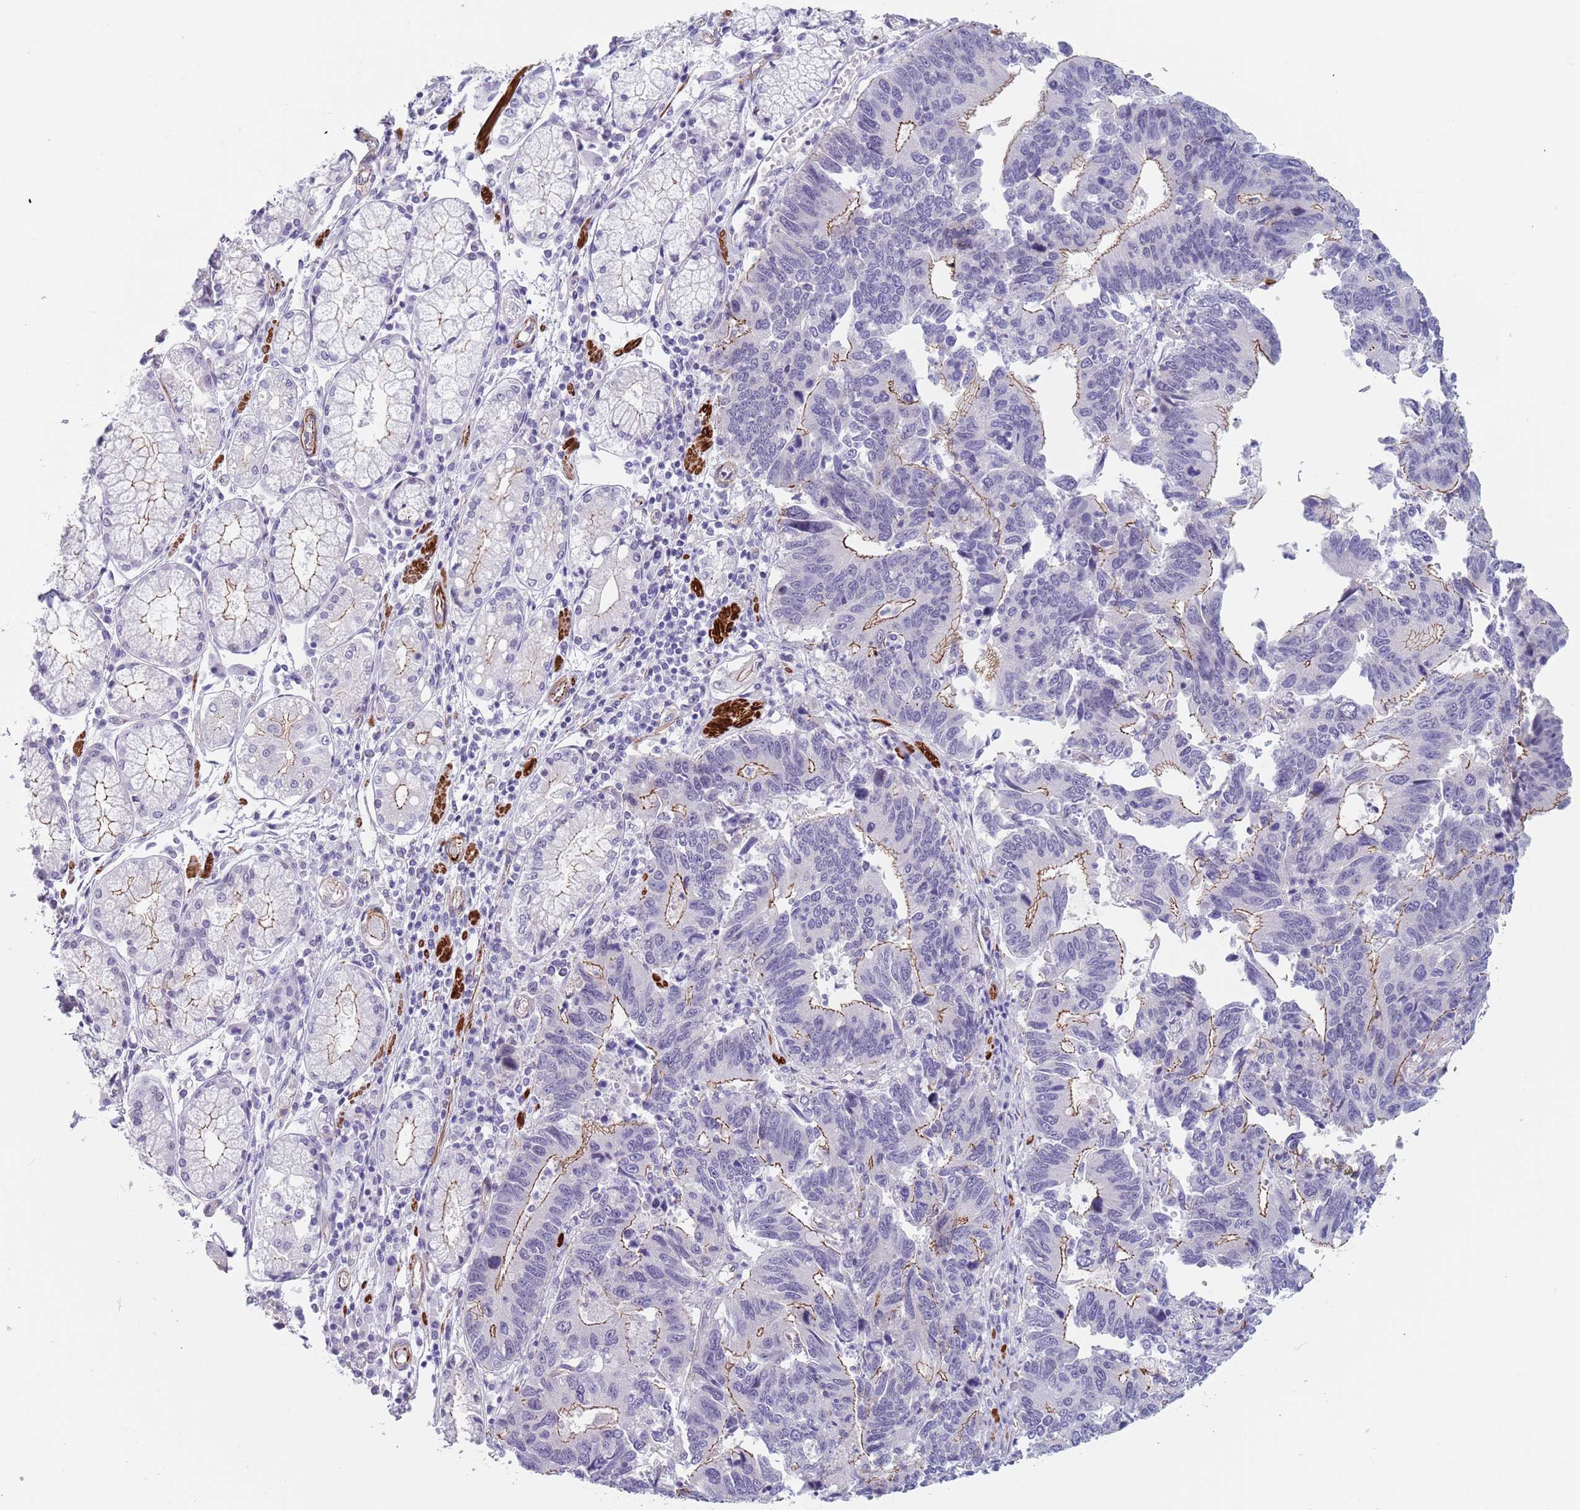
{"staining": {"intensity": "moderate", "quantity": "<25%", "location": "cytoplasmic/membranous"}, "tissue": "stomach cancer", "cell_type": "Tumor cells", "image_type": "cancer", "snomed": [{"axis": "morphology", "description": "Adenocarcinoma, NOS"}, {"axis": "topography", "description": "Stomach"}], "caption": "A low amount of moderate cytoplasmic/membranous staining is appreciated in approximately <25% of tumor cells in stomach adenocarcinoma tissue.", "gene": "OR5A2", "patient": {"sex": "male", "age": 59}}